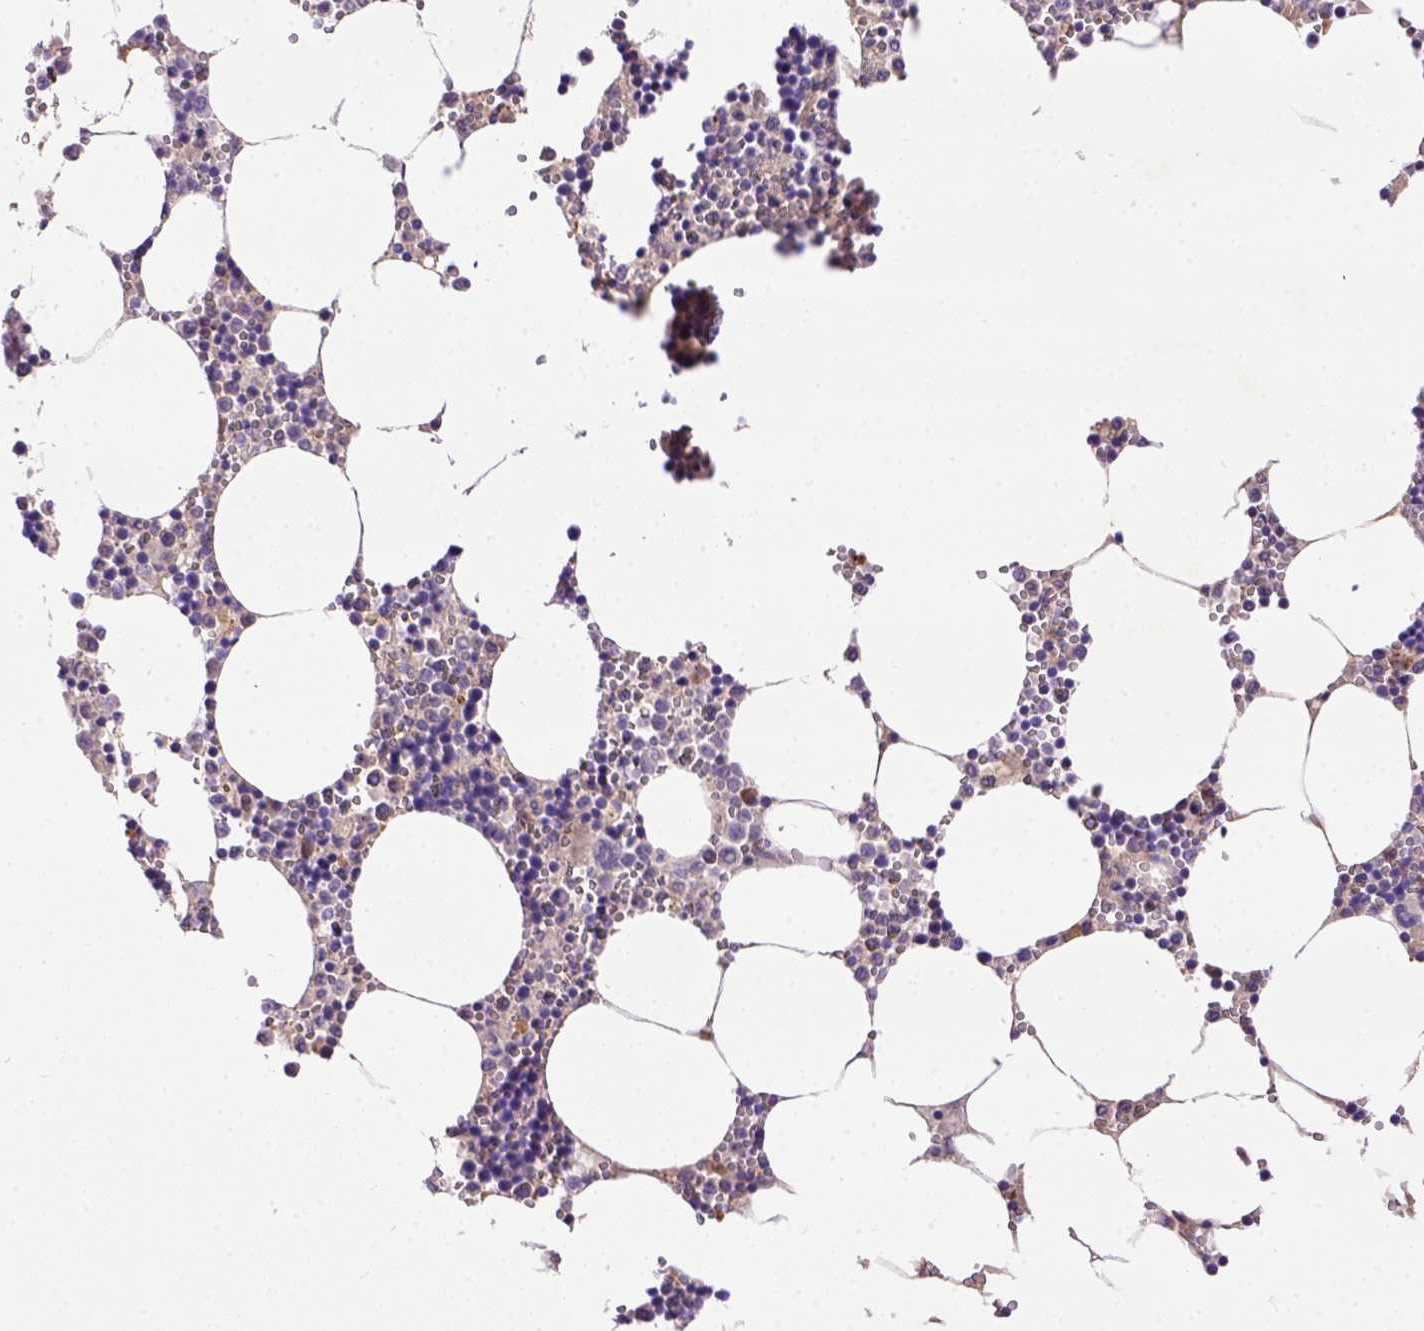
{"staining": {"intensity": "moderate", "quantity": "<25%", "location": "cytoplasmic/membranous"}, "tissue": "bone marrow", "cell_type": "Hematopoietic cells", "image_type": "normal", "snomed": [{"axis": "morphology", "description": "Normal tissue, NOS"}, {"axis": "topography", "description": "Bone marrow"}], "caption": "Immunohistochemical staining of unremarkable human bone marrow reveals moderate cytoplasmic/membranous protein expression in about <25% of hematopoietic cells. The staining was performed using DAB, with brown indicating positive protein expression. Nuclei are stained blue with hematoxylin.", "gene": "DEPDC1B", "patient": {"sex": "male", "age": 54}}